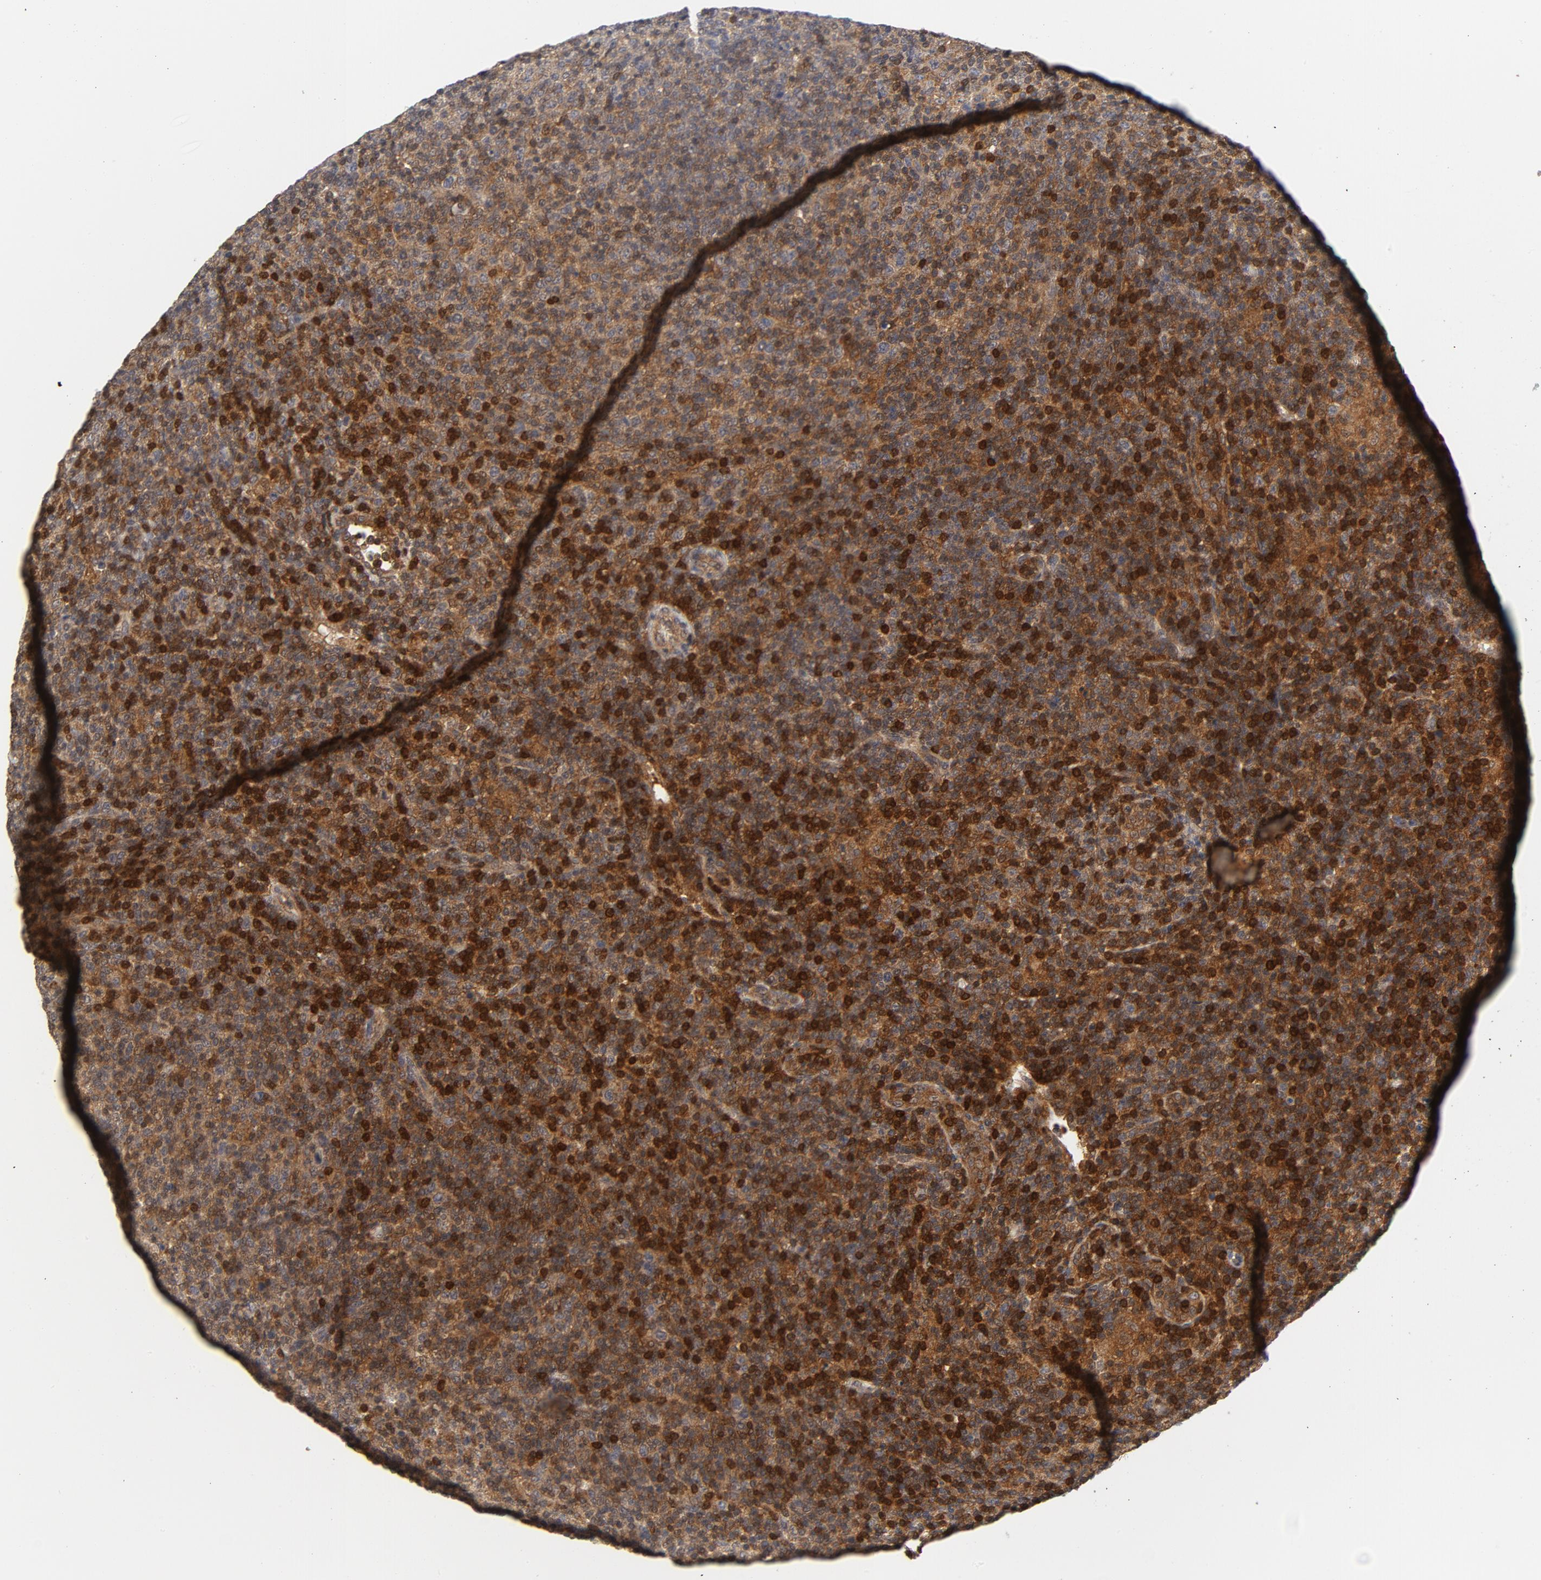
{"staining": {"intensity": "strong", "quantity": ">75%", "location": "cytoplasmic/membranous,nuclear"}, "tissue": "lymphoma", "cell_type": "Tumor cells", "image_type": "cancer", "snomed": [{"axis": "morphology", "description": "Malignant lymphoma, non-Hodgkin's type, Low grade"}, {"axis": "topography", "description": "Lymph node"}], "caption": "Immunohistochemical staining of human malignant lymphoma, non-Hodgkin's type (low-grade) shows high levels of strong cytoplasmic/membranous and nuclear staining in about >75% of tumor cells.", "gene": "TRADD", "patient": {"sex": "male", "age": 70}}